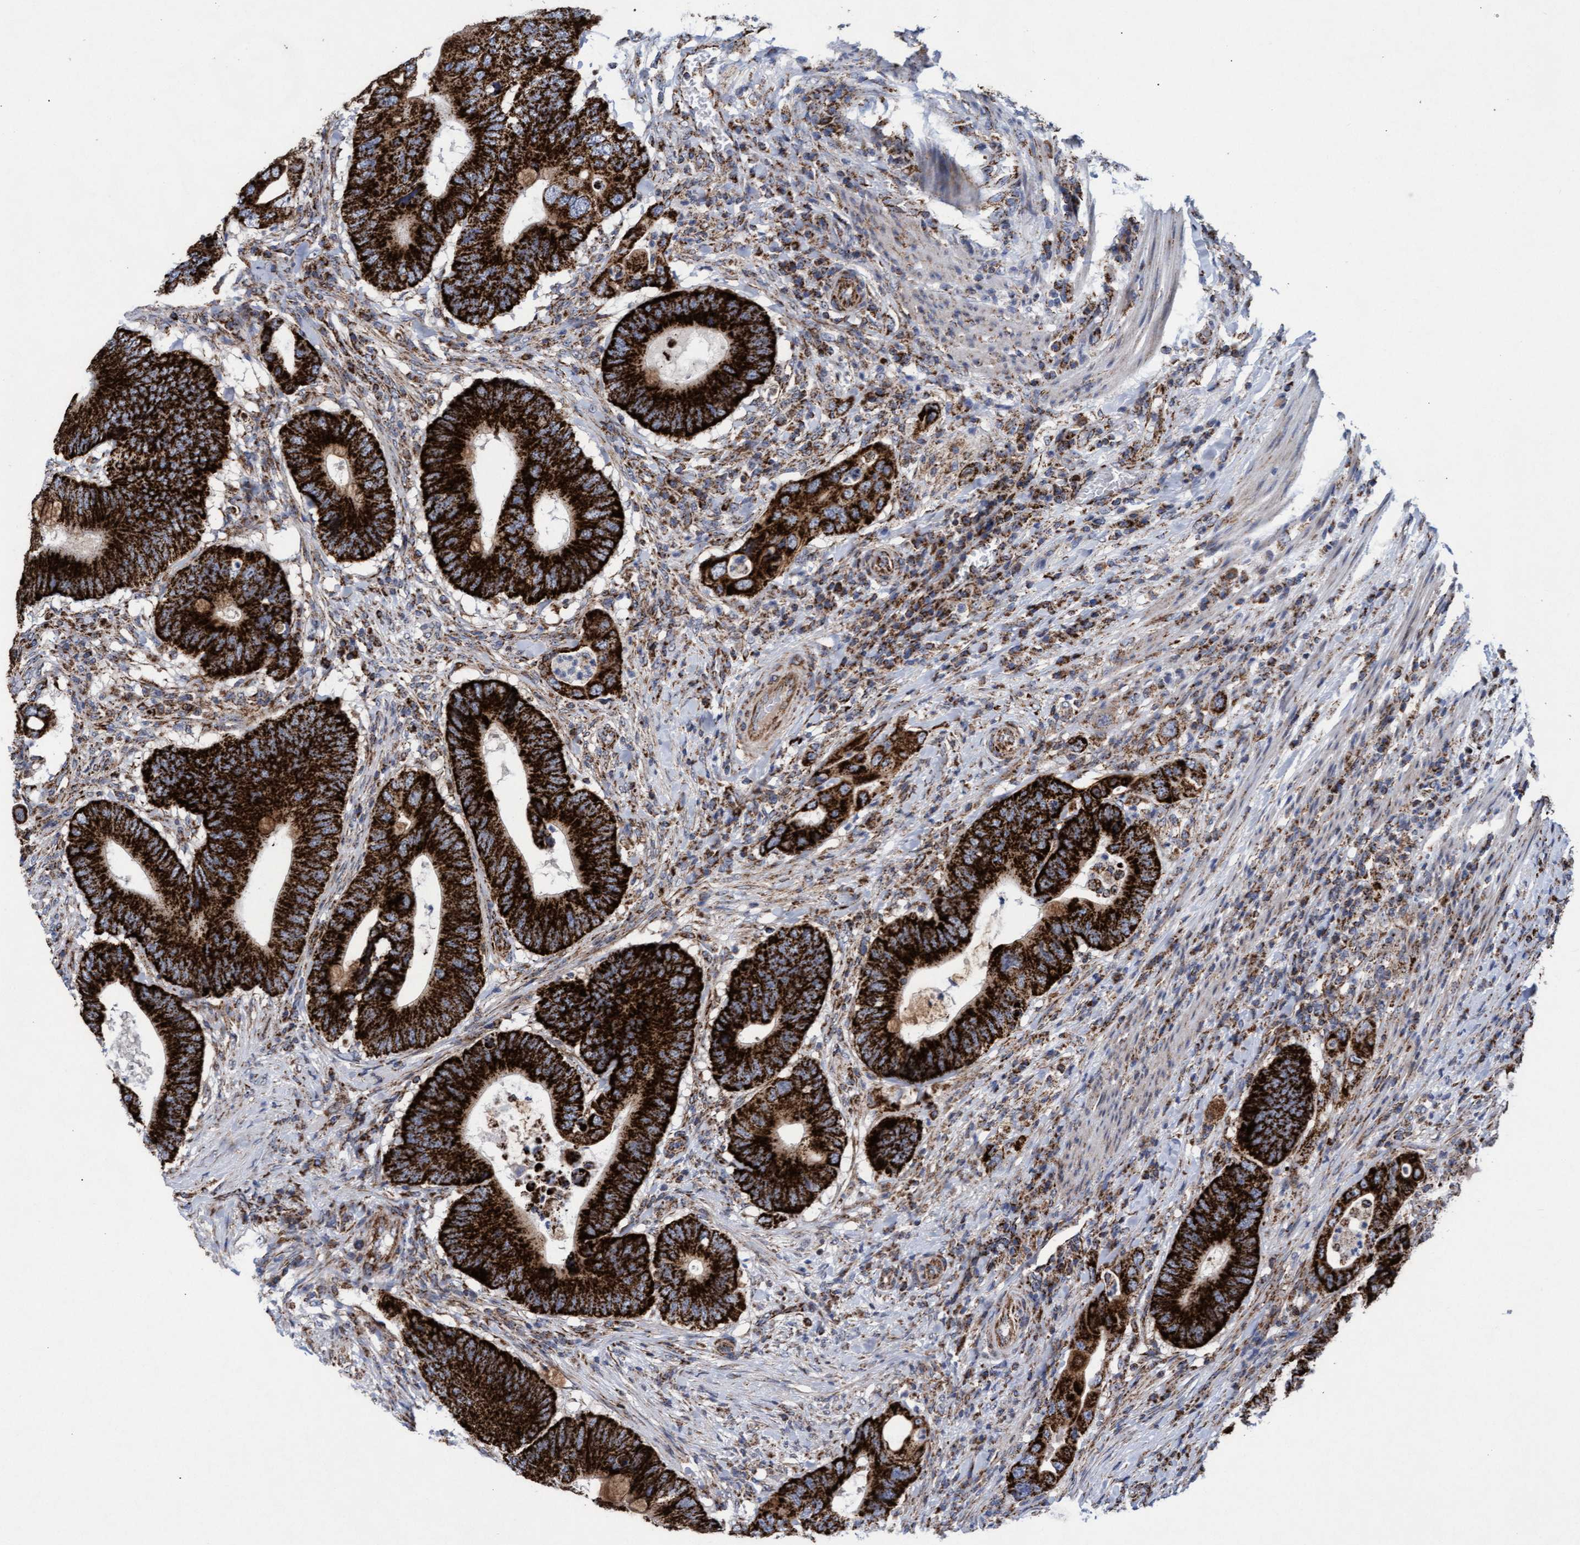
{"staining": {"intensity": "strong", "quantity": ">75%", "location": "cytoplasmic/membranous"}, "tissue": "colorectal cancer", "cell_type": "Tumor cells", "image_type": "cancer", "snomed": [{"axis": "morphology", "description": "Adenocarcinoma, NOS"}, {"axis": "topography", "description": "Colon"}], "caption": "Immunohistochemistry (IHC) micrograph of neoplastic tissue: human colorectal cancer (adenocarcinoma) stained using immunohistochemistry (IHC) reveals high levels of strong protein expression localized specifically in the cytoplasmic/membranous of tumor cells, appearing as a cytoplasmic/membranous brown color.", "gene": "MRPL38", "patient": {"sex": "male", "age": 71}}